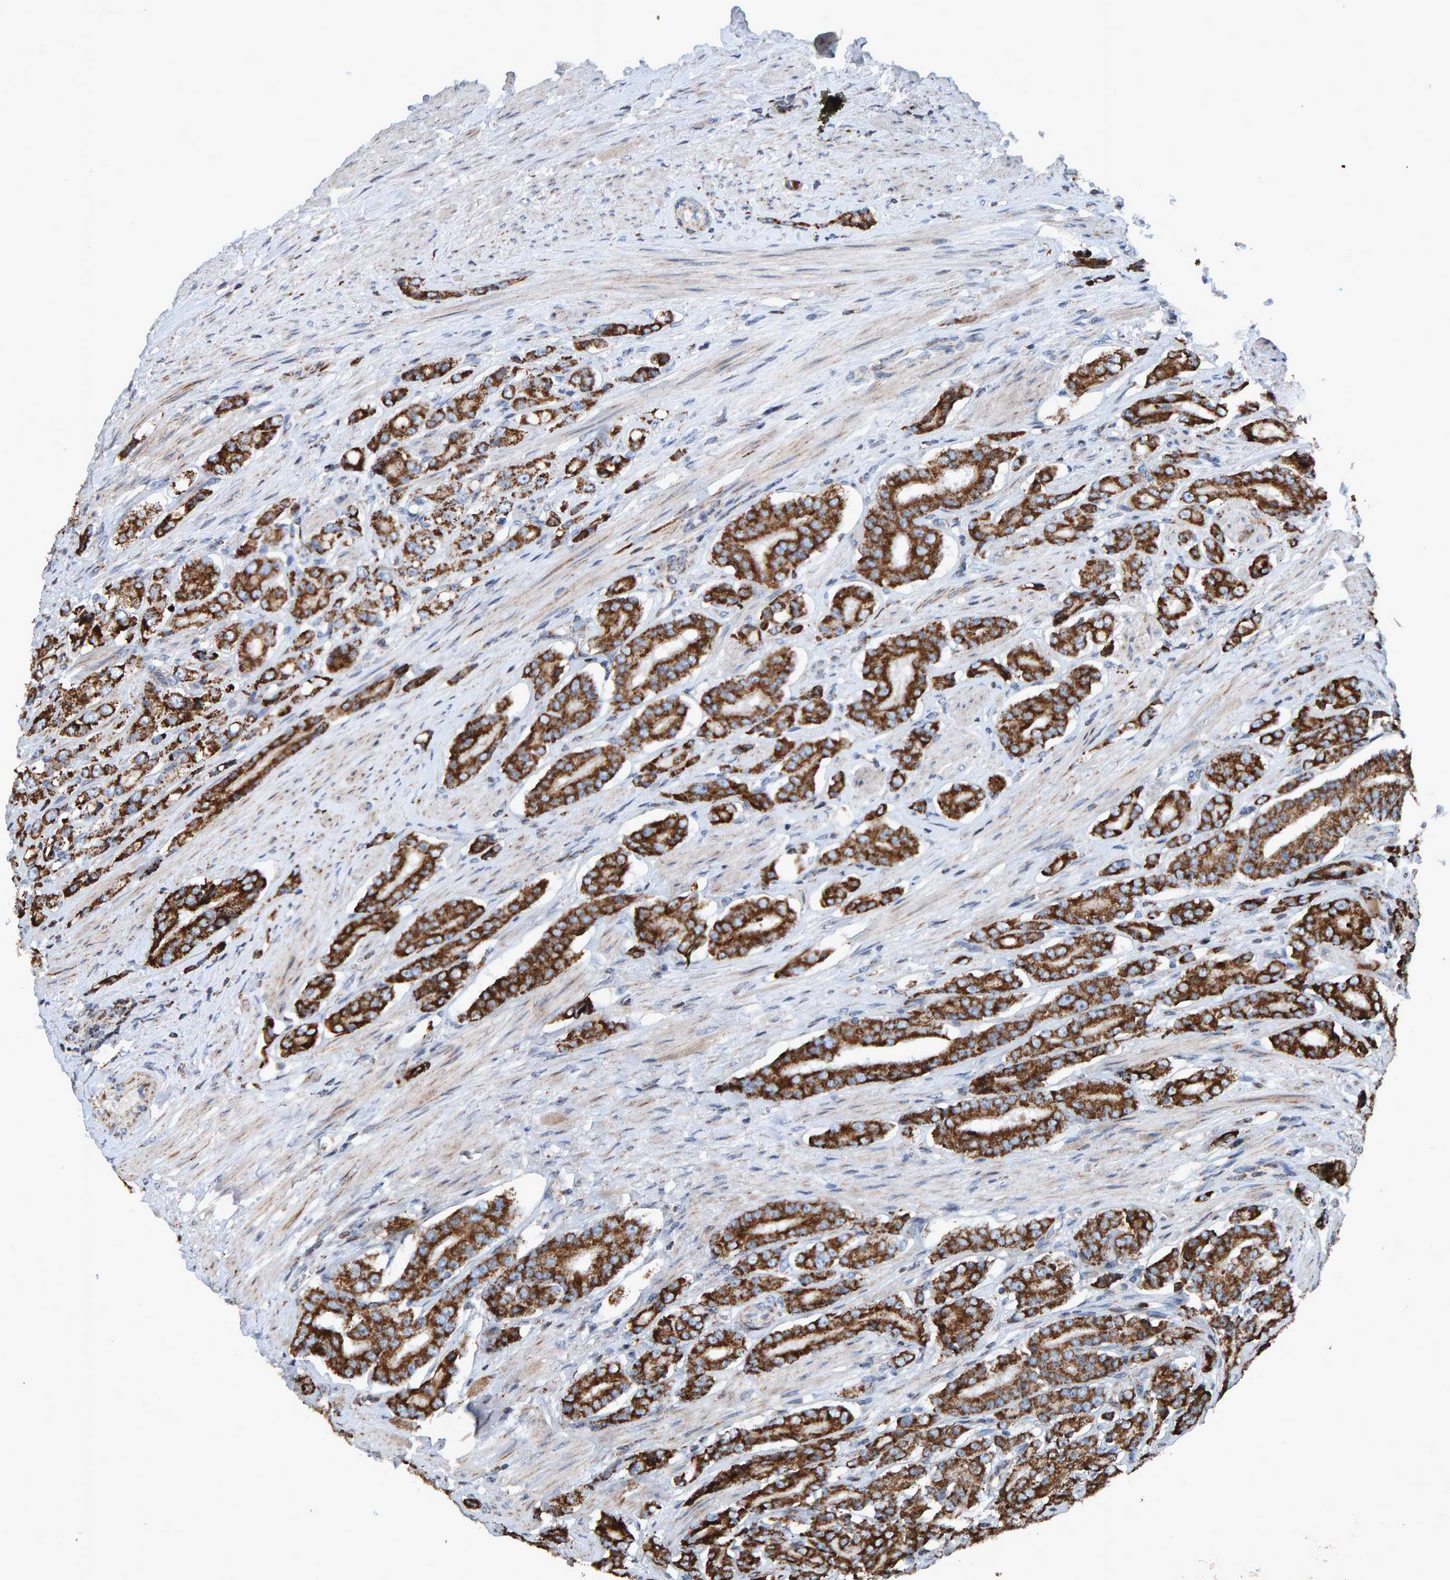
{"staining": {"intensity": "strong", "quantity": ">75%", "location": "cytoplasmic/membranous"}, "tissue": "prostate cancer", "cell_type": "Tumor cells", "image_type": "cancer", "snomed": [{"axis": "morphology", "description": "Adenocarcinoma, High grade"}, {"axis": "topography", "description": "Prostate"}], "caption": "Tumor cells reveal high levels of strong cytoplasmic/membranous staining in about >75% of cells in prostate adenocarcinoma (high-grade).", "gene": "ZNF48", "patient": {"sex": "male", "age": 71}}